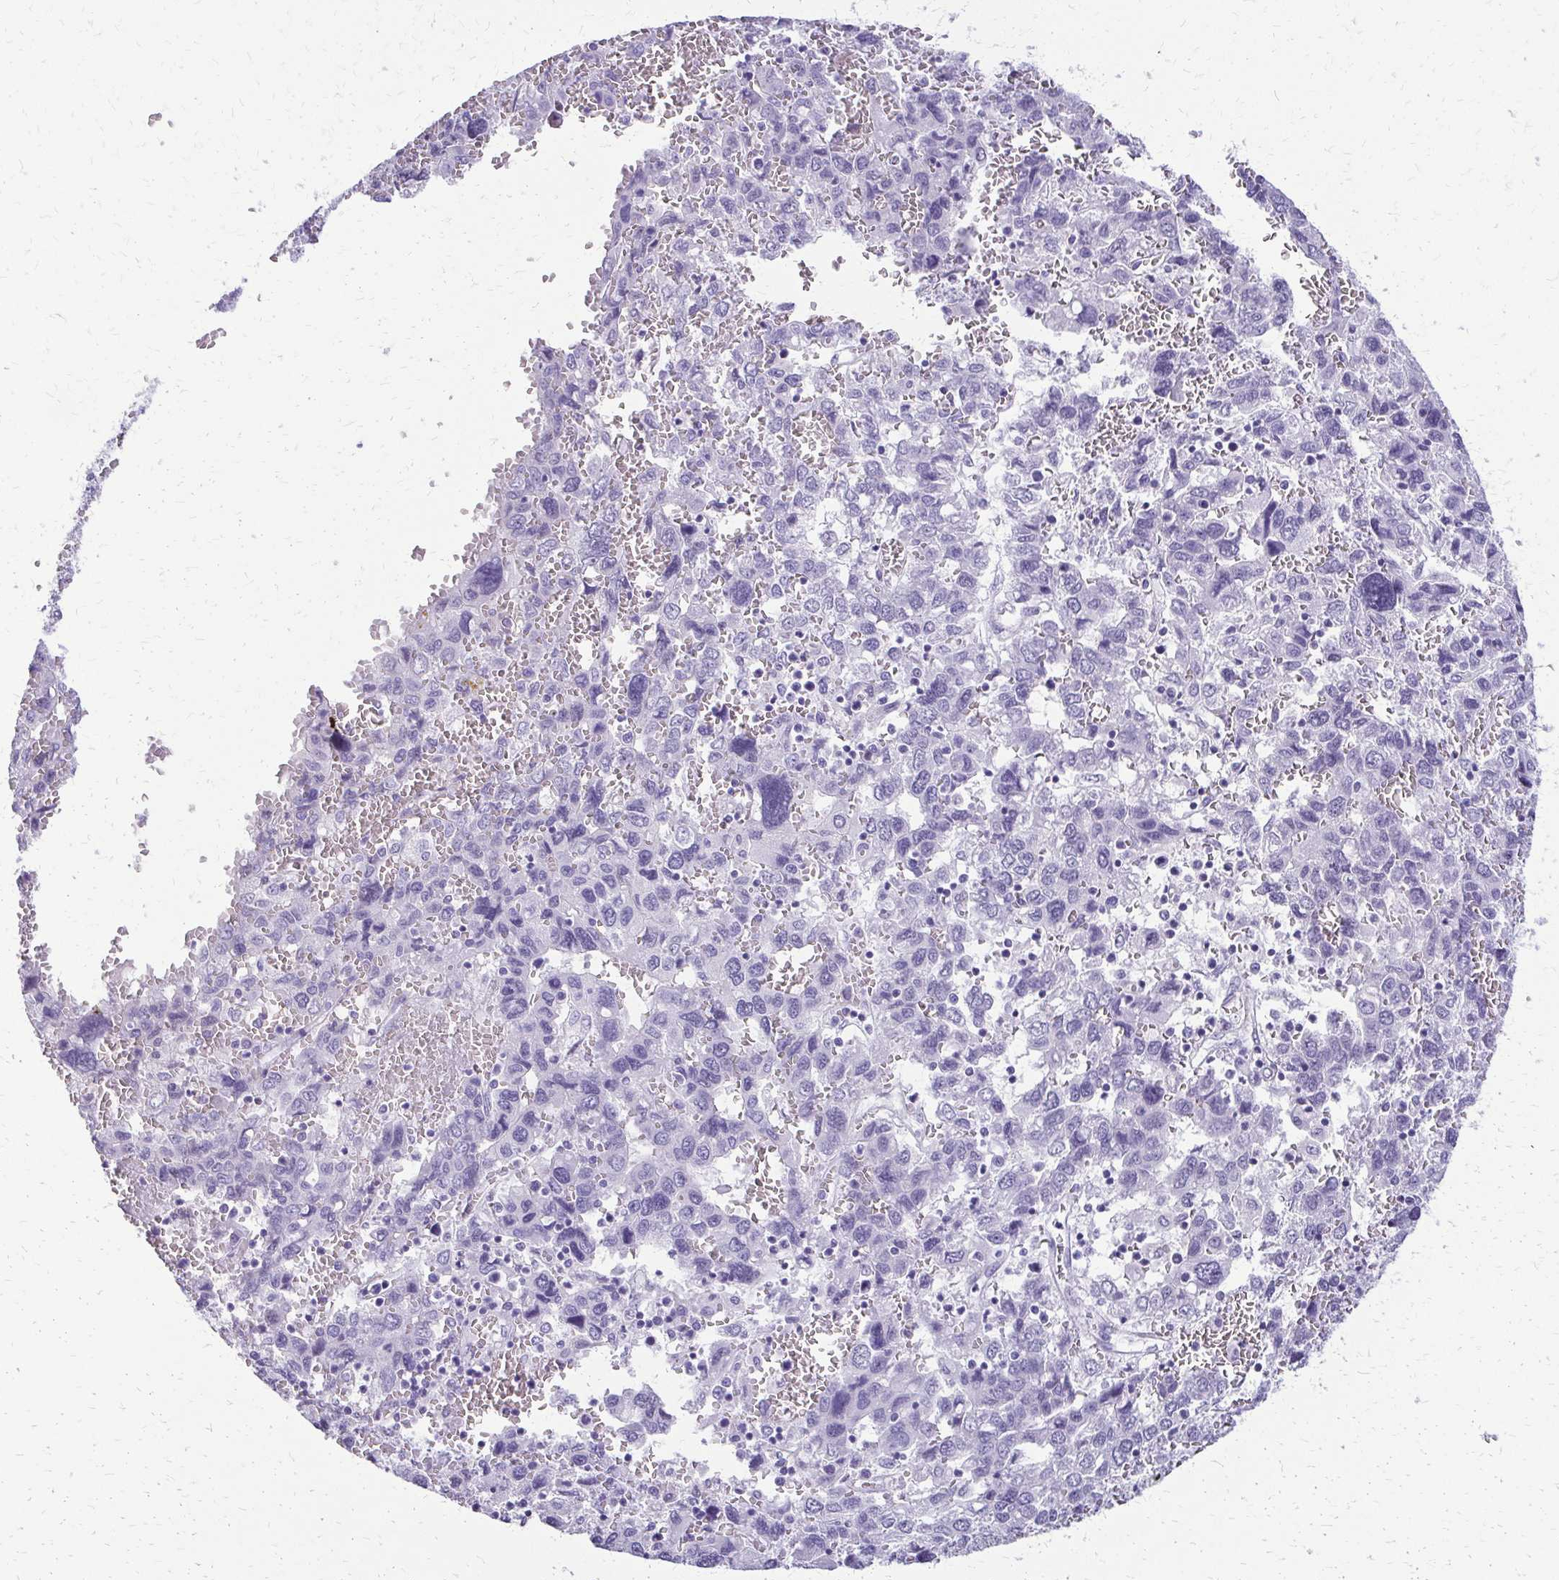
{"staining": {"intensity": "negative", "quantity": "none", "location": "none"}, "tissue": "liver cancer", "cell_type": "Tumor cells", "image_type": "cancer", "snomed": [{"axis": "morphology", "description": "Carcinoma, Hepatocellular, NOS"}, {"axis": "topography", "description": "Liver"}], "caption": "The image exhibits no significant positivity in tumor cells of liver hepatocellular carcinoma.", "gene": "FAM162B", "patient": {"sex": "male", "age": 69}}